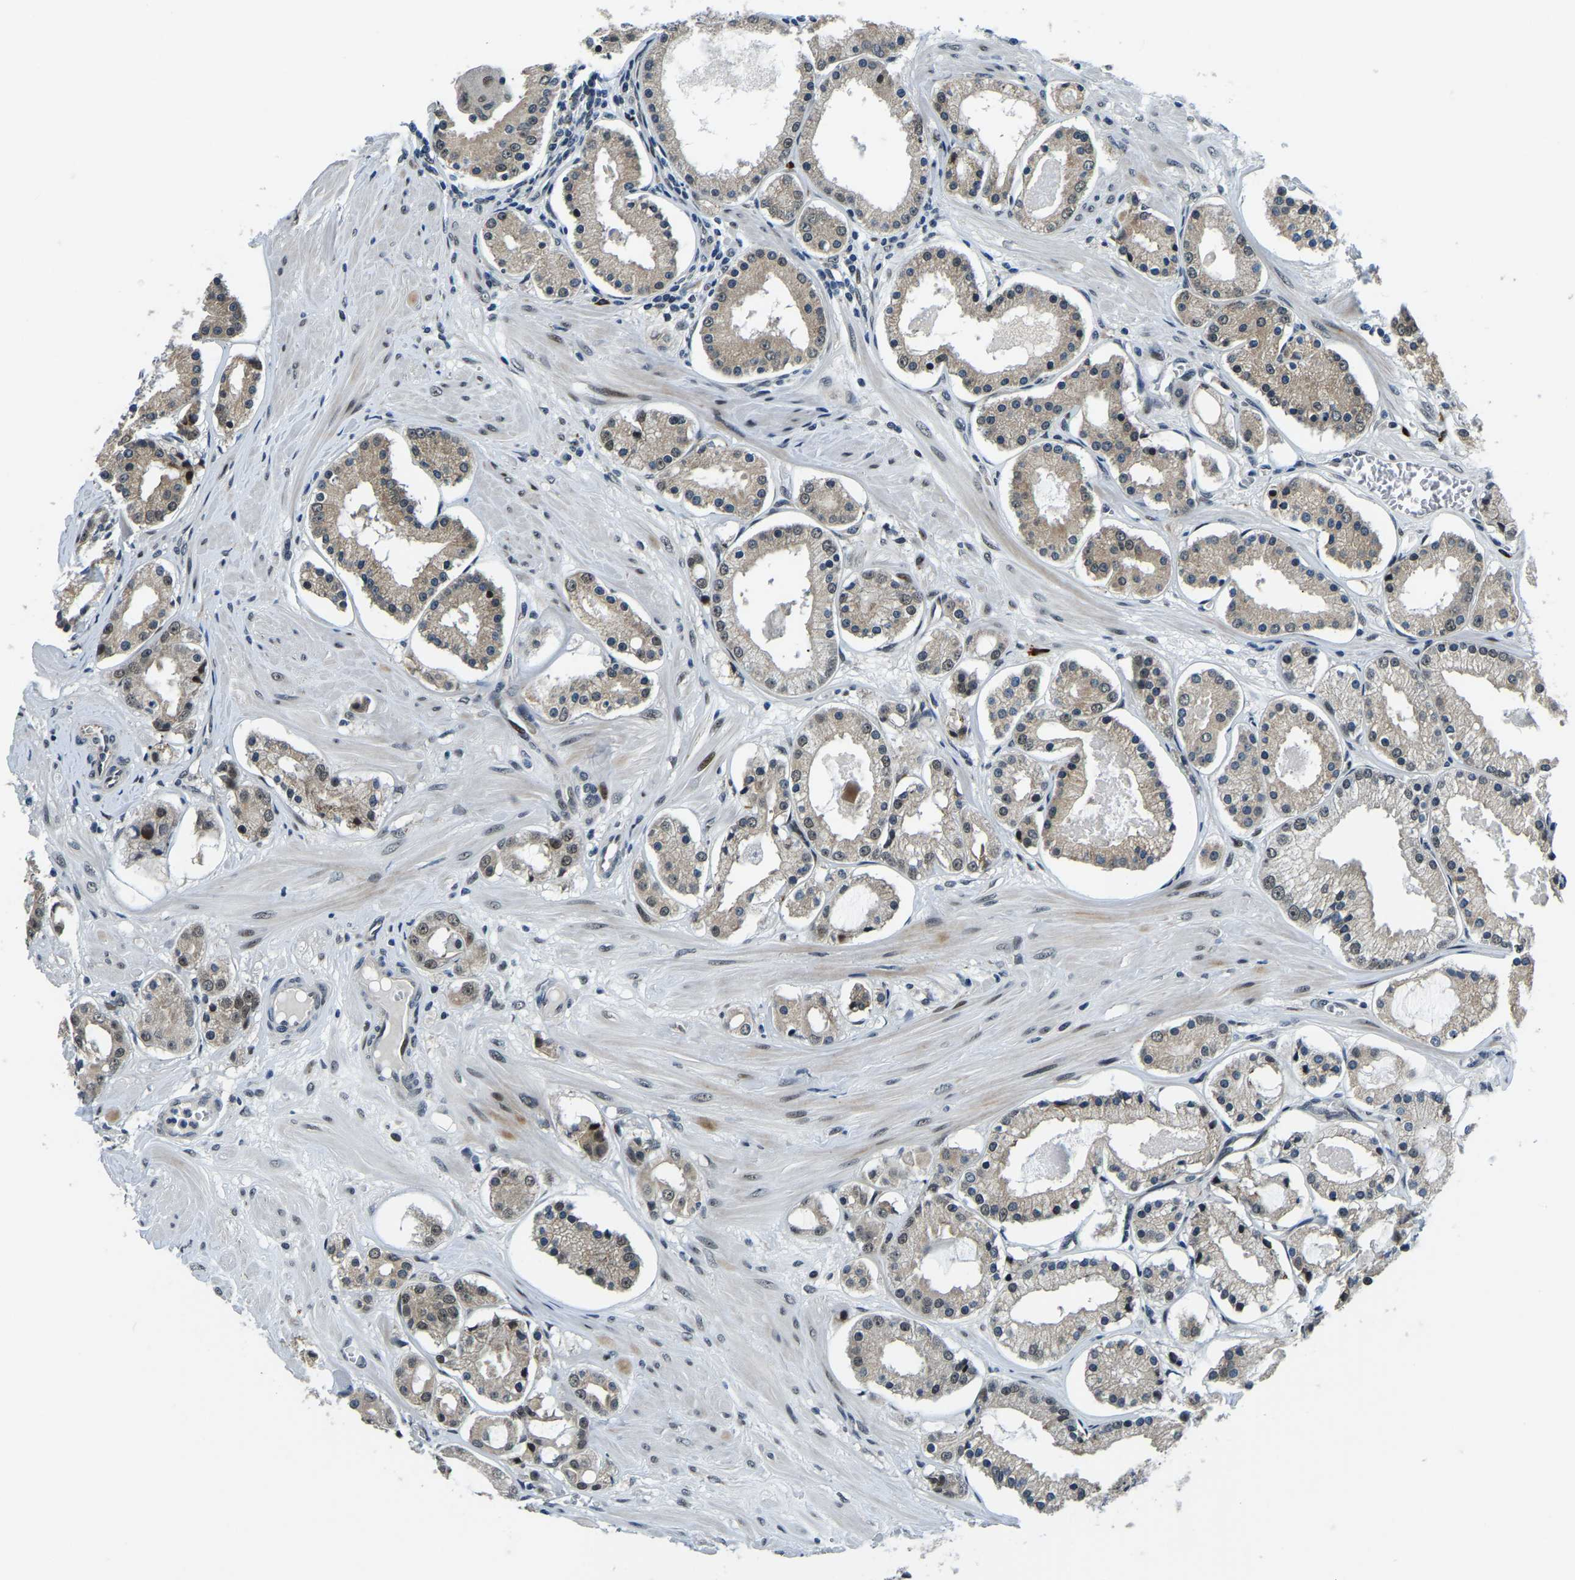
{"staining": {"intensity": "weak", "quantity": "25%-75%", "location": "cytoplasmic/membranous"}, "tissue": "prostate cancer", "cell_type": "Tumor cells", "image_type": "cancer", "snomed": [{"axis": "morphology", "description": "Adenocarcinoma, High grade"}, {"axis": "topography", "description": "Prostate"}], "caption": "Immunohistochemistry (IHC) of human prostate cancer (adenocarcinoma (high-grade)) reveals low levels of weak cytoplasmic/membranous staining in about 25%-75% of tumor cells. (IHC, brightfield microscopy, high magnification).", "gene": "ING2", "patient": {"sex": "male", "age": 66}}